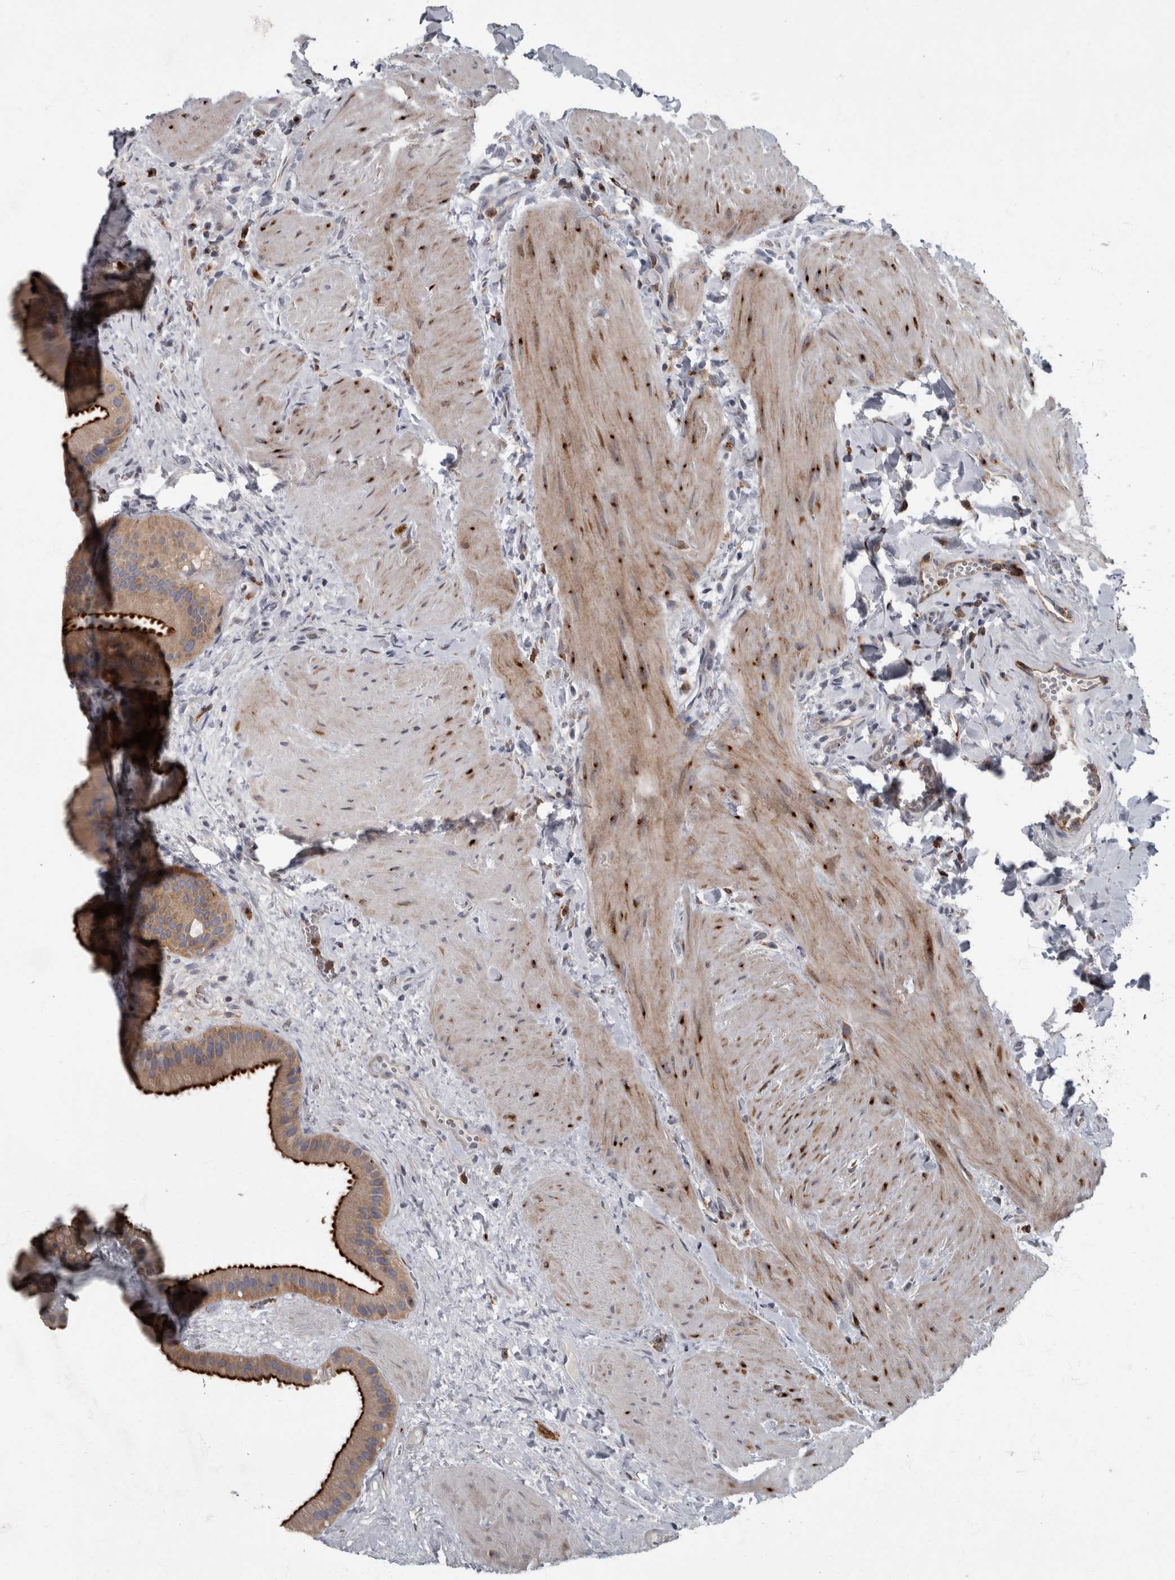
{"staining": {"intensity": "strong", "quantity": ">75%", "location": "cytoplasmic/membranous"}, "tissue": "gallbladder", "cell_type": "Glandular cells", "image_type": "normal", "snomed": [{"axis": "morphology", "description": "Normal tissue, NOS"}, {"axis": "topography", "description": "Gallbladder"}], "caption": "Immunohistochemistry (IHC) photomicrograph of benign gallbladder stained for a protein (brown), which displays high levels of strong cytoplasmic/membranous staining in approximately >75% of glandular cells.", "gene": "CDC42BPG", "patient": {"sex": "male", "age": 55}}